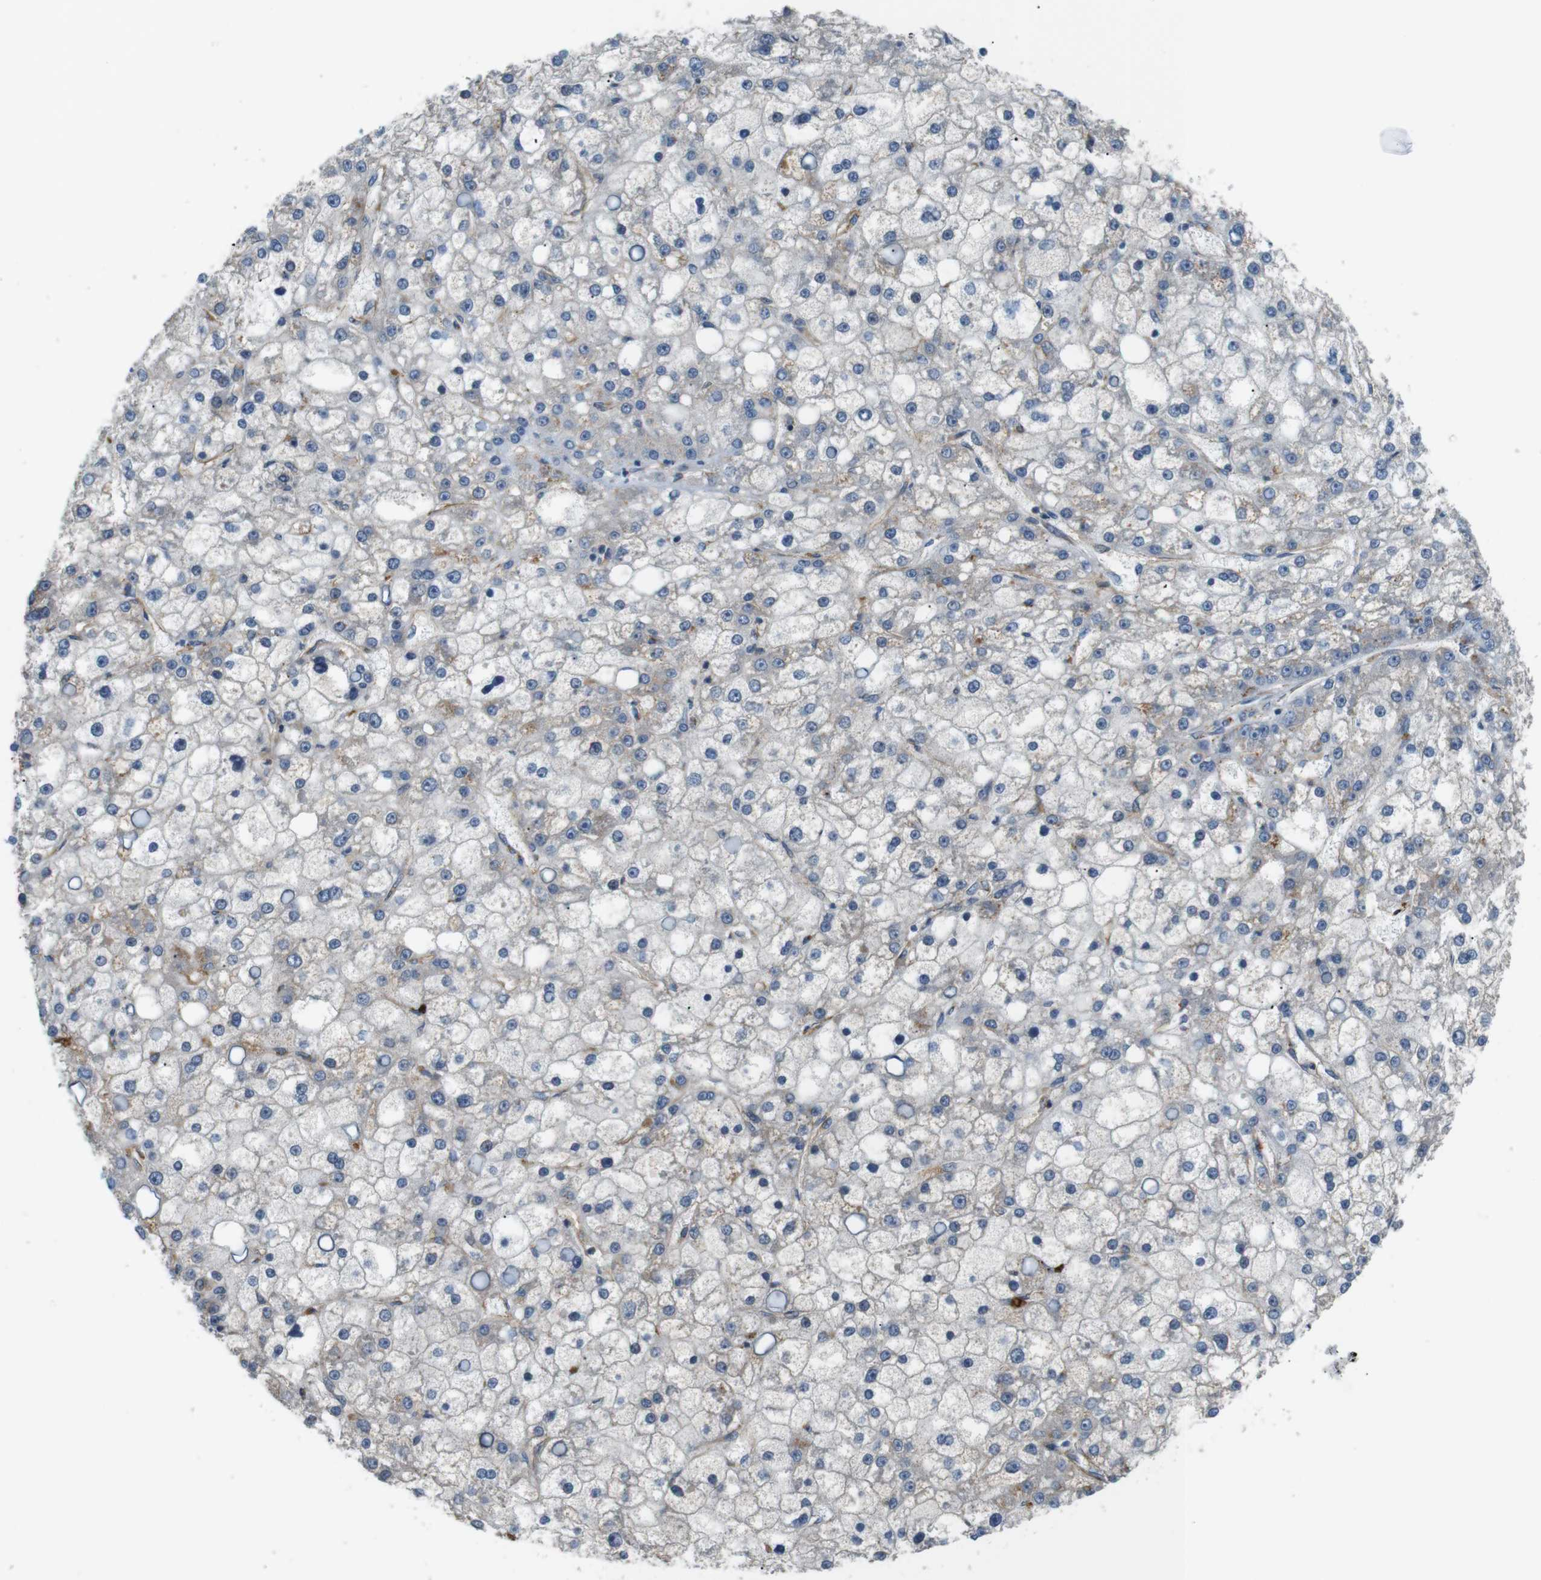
{"staining": {"intensity": "negative", "quantity": "none", "location": "none"}, "tissue": "liver cancer", "cell_type": "Tumor cells", "image_type": "cancer", "snomed": [{"axis": "morphology", "description": "Carcinoma, Hepatocellular, NOS"}, {"axis": "topography", "description": "Liver"}], "caption": "DAB (3,3'-diaminobenzidine) immunohistochemical staining of human hepatocellular carcinoma (liver) demonstrates no significant positivity in tumor cells.", "gene": "BVES", "patient": {"sex": "male", "age": 67}}